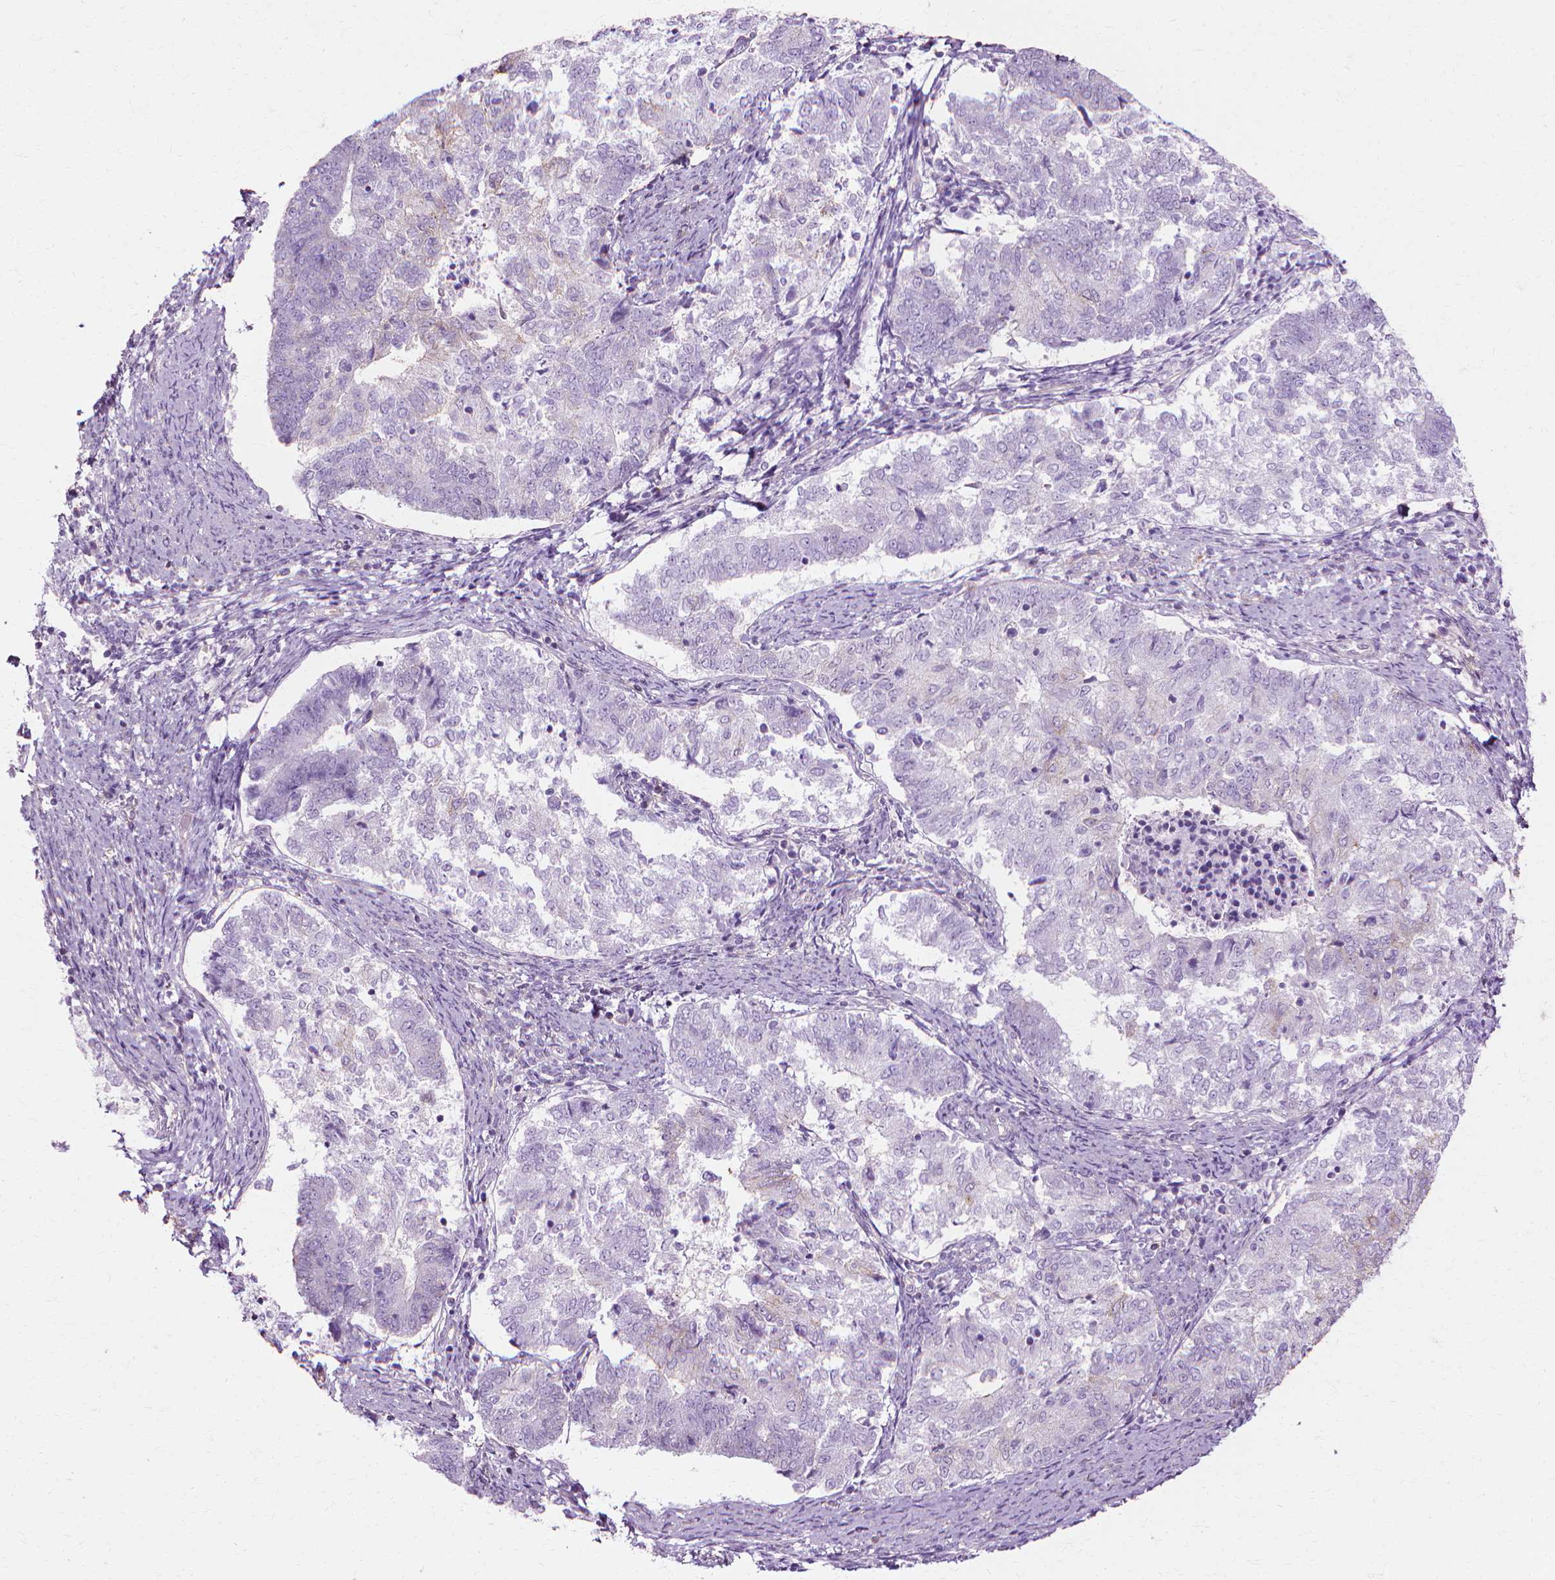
{"staining": {"intensity": "negative", "quantity": "none", "location": "none"}, "tissue": "endometrial cancer", "cell_type": "Tumor cells", "image_type": "cancer", "snomed": [{"axis": "morphology", "description": "Adenocarcinoma, NOS"}, {"axis": "topography", "description": "Endometrium"}], "caption": "A high-resolution micrograph shows IHC staining of endometrial cancer (adenocarcinoma), which demonstrates no significant positivity in tumor cells.", "gene": "CFAP157", "patient": {"sex": "female", "age": 65}}